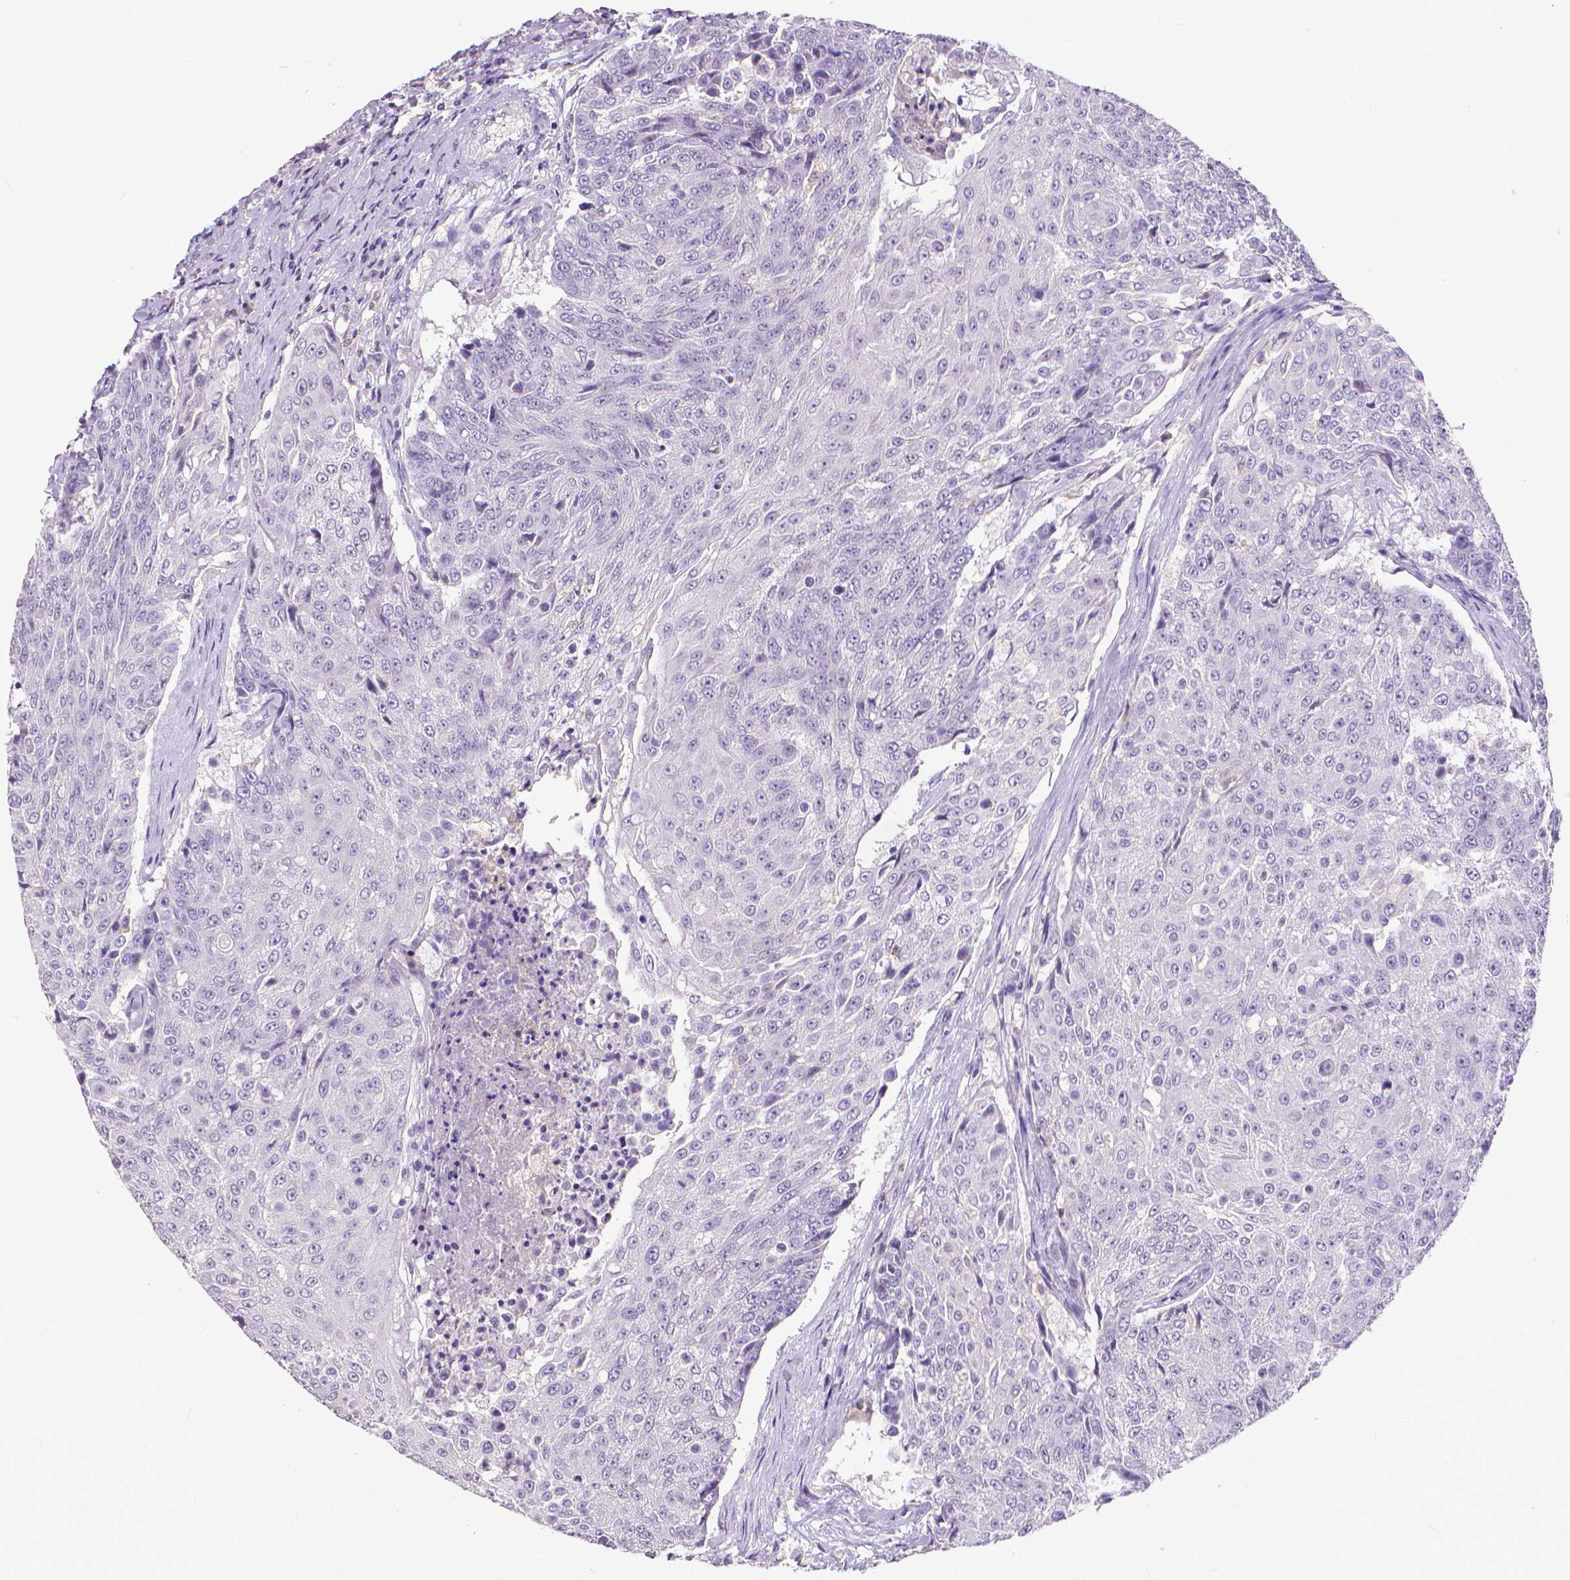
{"staining": {"intensity": "negative", "quantity": "none", "location": "none"}, "tissue": "urothelial cancer", "cell_type": "Tumor cells", "image_type": "cancer", "snomed": [{"axis": "morphology", "description": "Urothelial carcinoma, High grade"}, {"axis": "topography", "description": "Urinary bladder"}], "caption": "The image exhibits no staining of tumor cells in urothelial carcinoma (high-grade).", "gene": "CD4", "patient": {"sex": "female", "age": 63}}